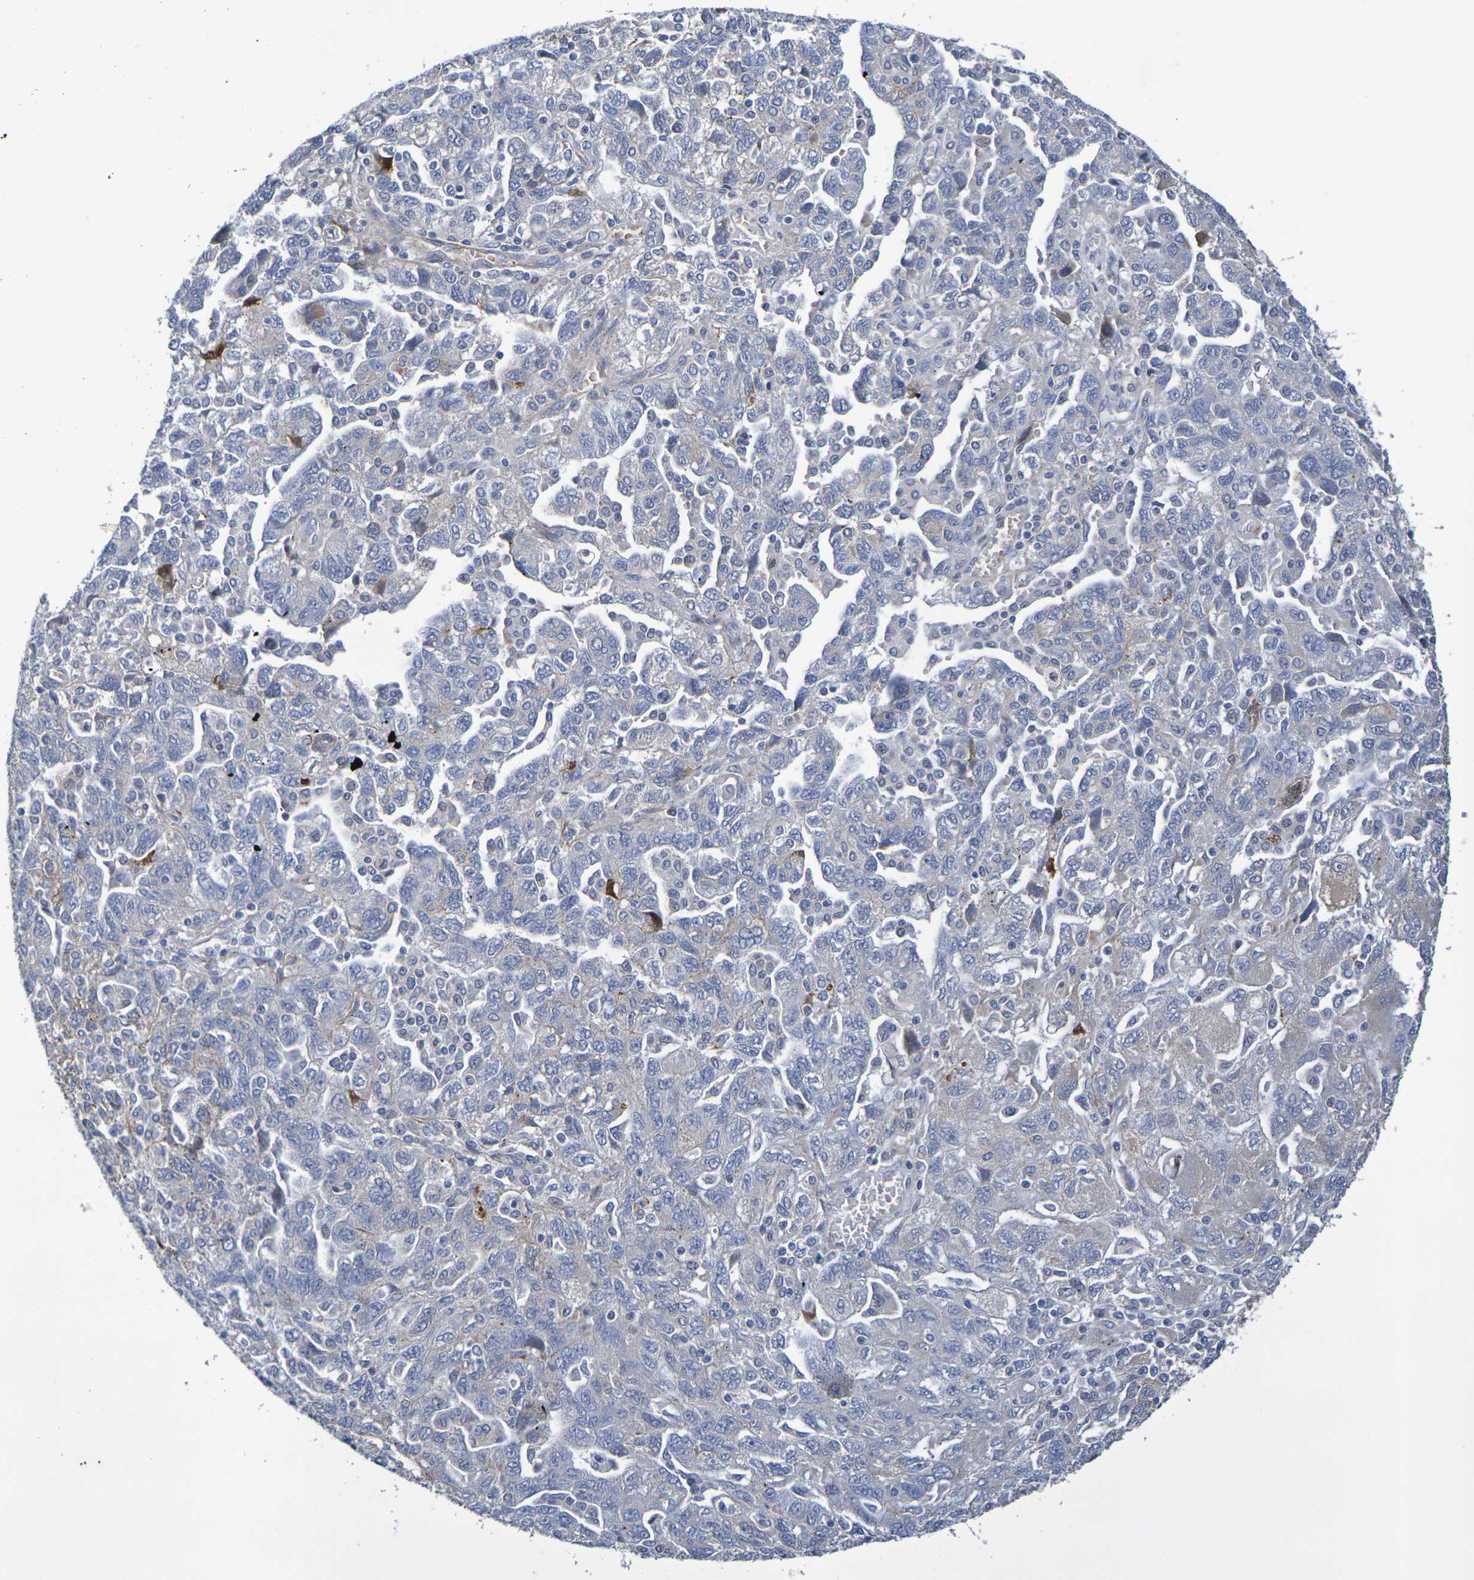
{"staining": {"intensity": "negative", "quantity": "none", "location": "none"}, "tissue": "ovarian cancer", "cell_type": "Tumor cells", "image_type": "cancer", "snomed": [{"axis": "morphology", "description": "Carcinoma, NOS"}, {"axis": "morphology", "description": "Cystadenocarcinoma, serous, NOS"}, {"axis": "topography", "description": "Ovary"}], "caption": "DAB (3,3'-diaminobenzidine) immunohistochemical staining of human ovarian serous cystadenocarcinoma demonstrates no significant staining in tumor cells.", "gene": "SDC4", "patient": {"sex": "female", "age": 69}}